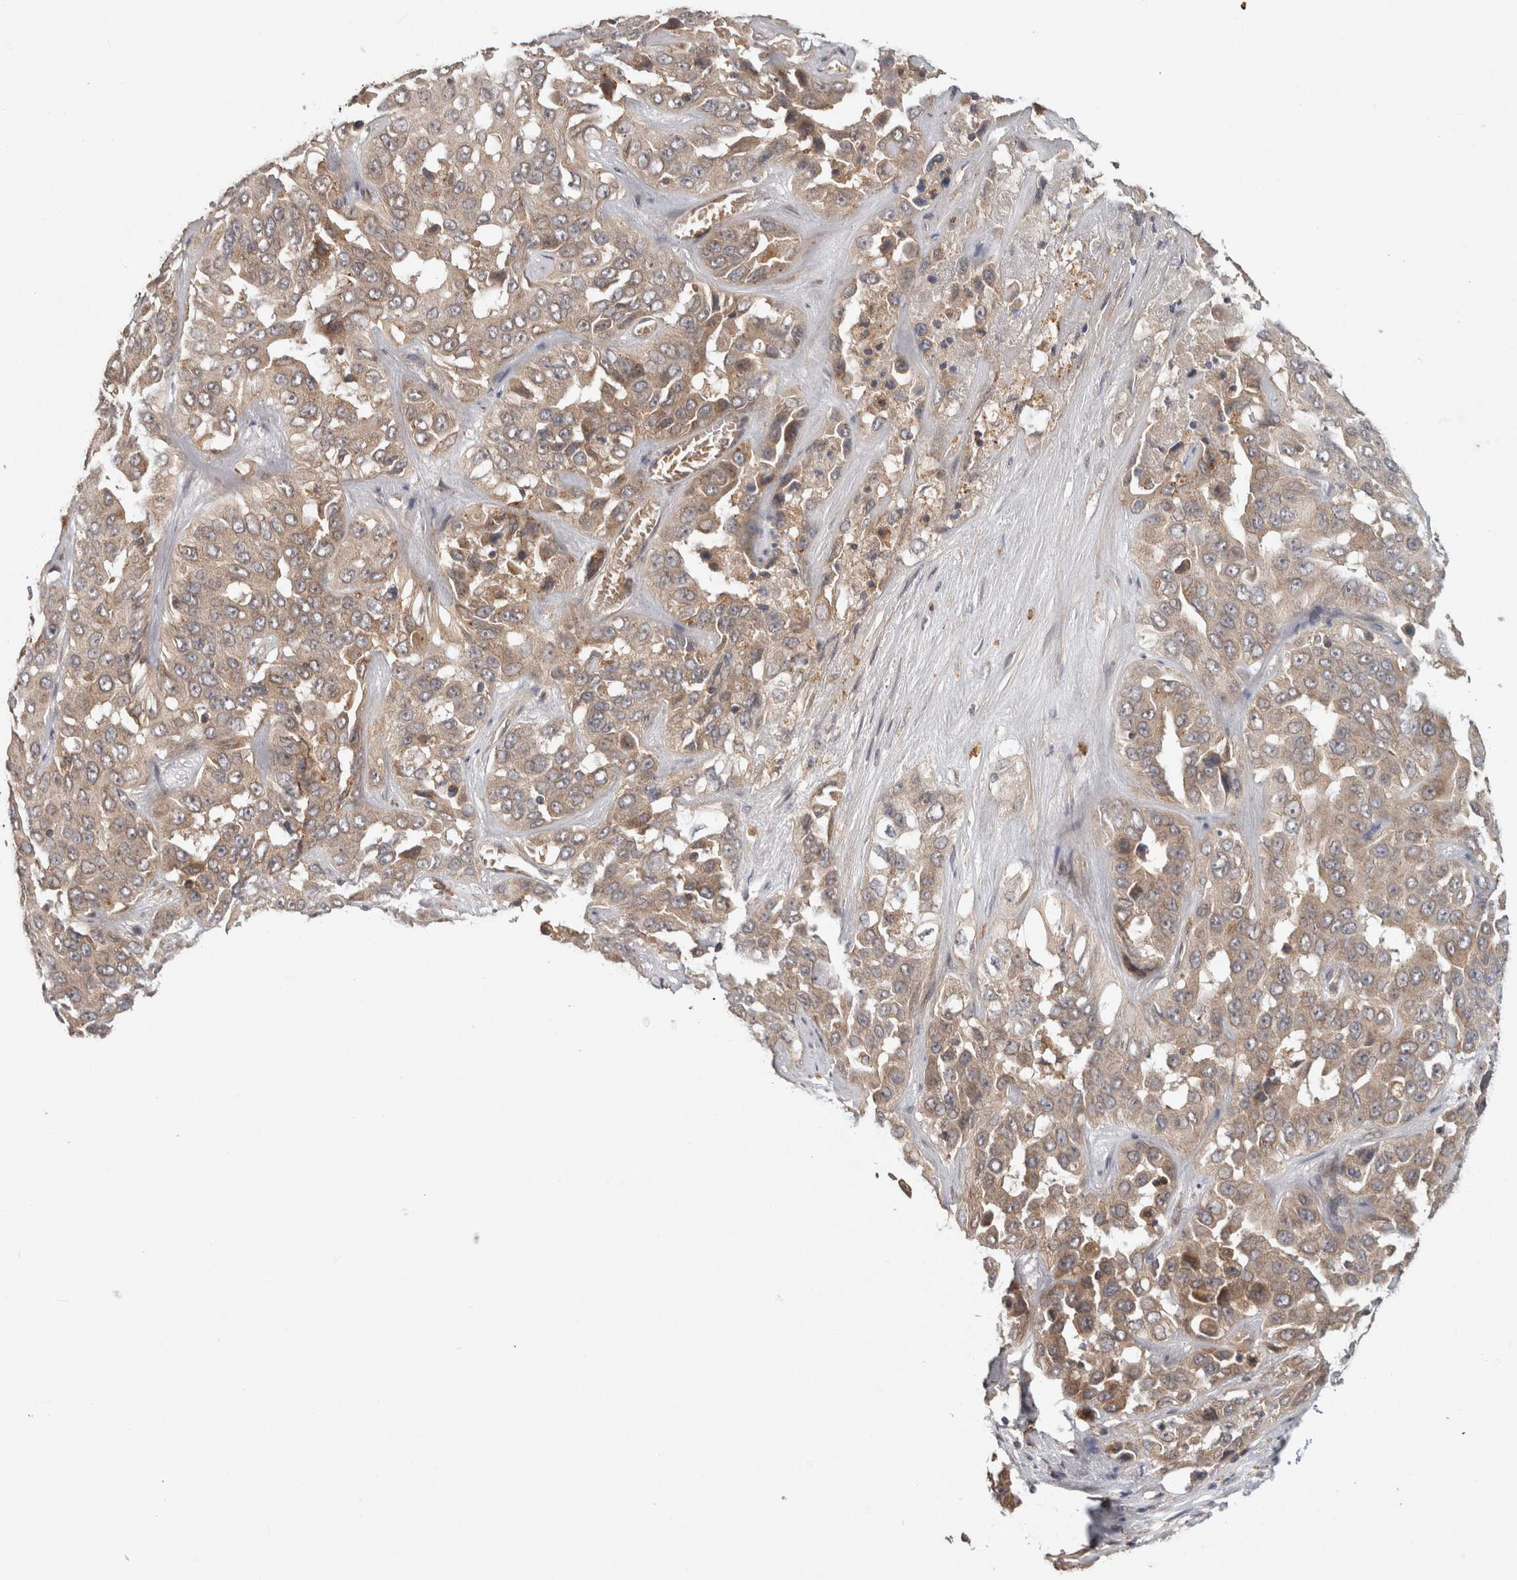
{"staining": {"intensity": "weak", "quantity": ">75%", "location": "cytoplasmic/membranous"}, "tissue": "liver cancer", "cell_type": "Tumor cells", "image_type": "cancer", "snomed": [{"axis": "morphology", "description": "Cholangiocarcinoma"}, {"axis": "topography", "description": "Liver"}], "caption": "Weak cytoplasmic/membranous protein expression is present in about >75% of tumor cells in liver cancer (cholangiocarcinoma).", "gene": "HMOX2", "patient": {"sex": "female", "age": 52}}